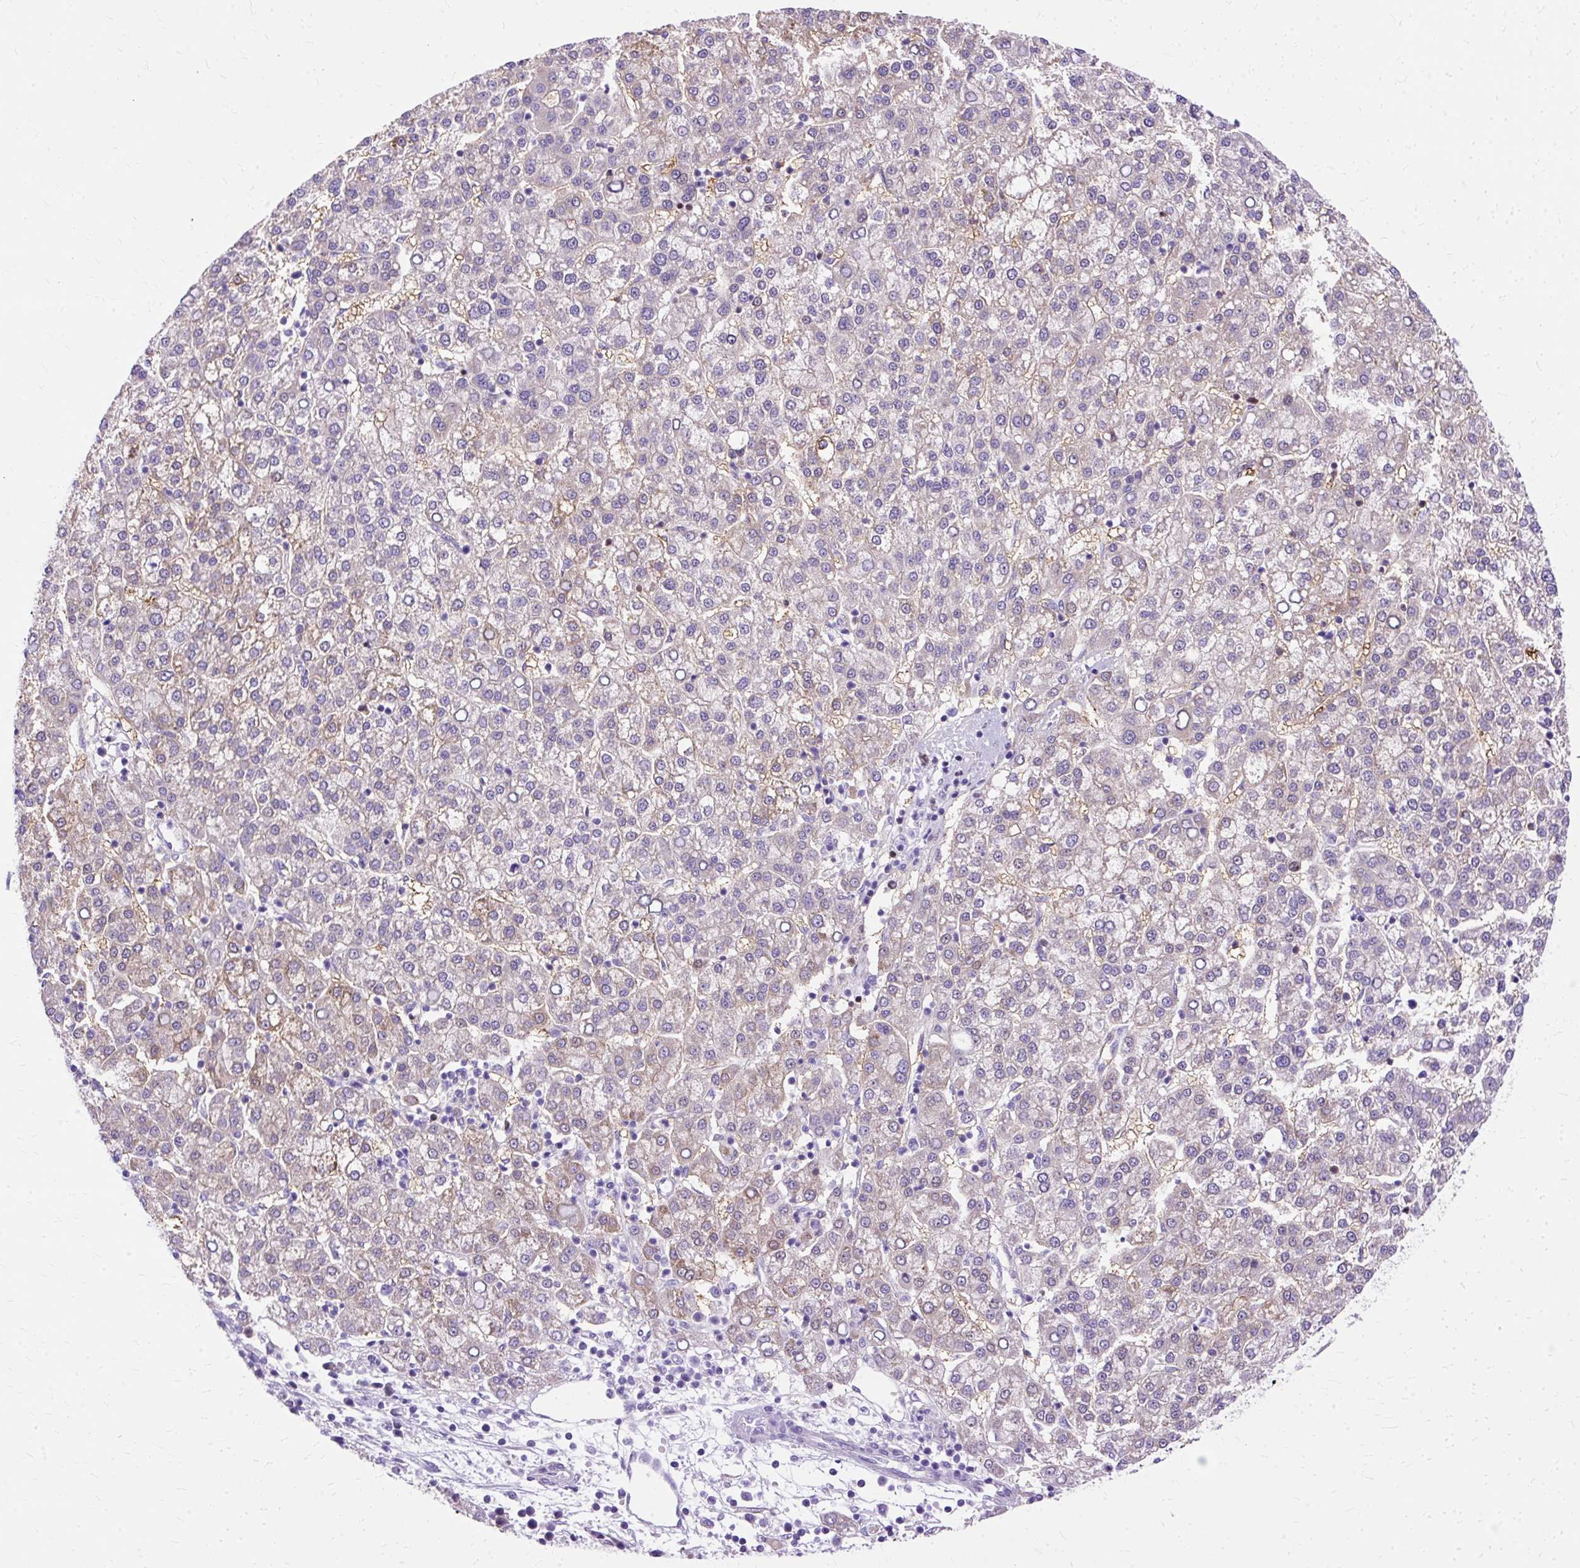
{"staining": {"intensity": "weak", "quantity": "<25%", "location": "cytoplasmic/membranous"}, "tissue": "liver cancer", "cell_type": "Tumor cells", "image_type": "cancer", "snomed": [{"axis": "morphology", "description": "Carcinoma, Hepatocellular, NOS"}, {"axis": "topography", "description": "Liver"}], "caption": "This is an IHC photomicrograph of human liver cancer (hepatocellular carcinoma). There is no positivity in tumor cells.", "gene": "MYO6", "patient": {"sex": "female", "age": 58}}